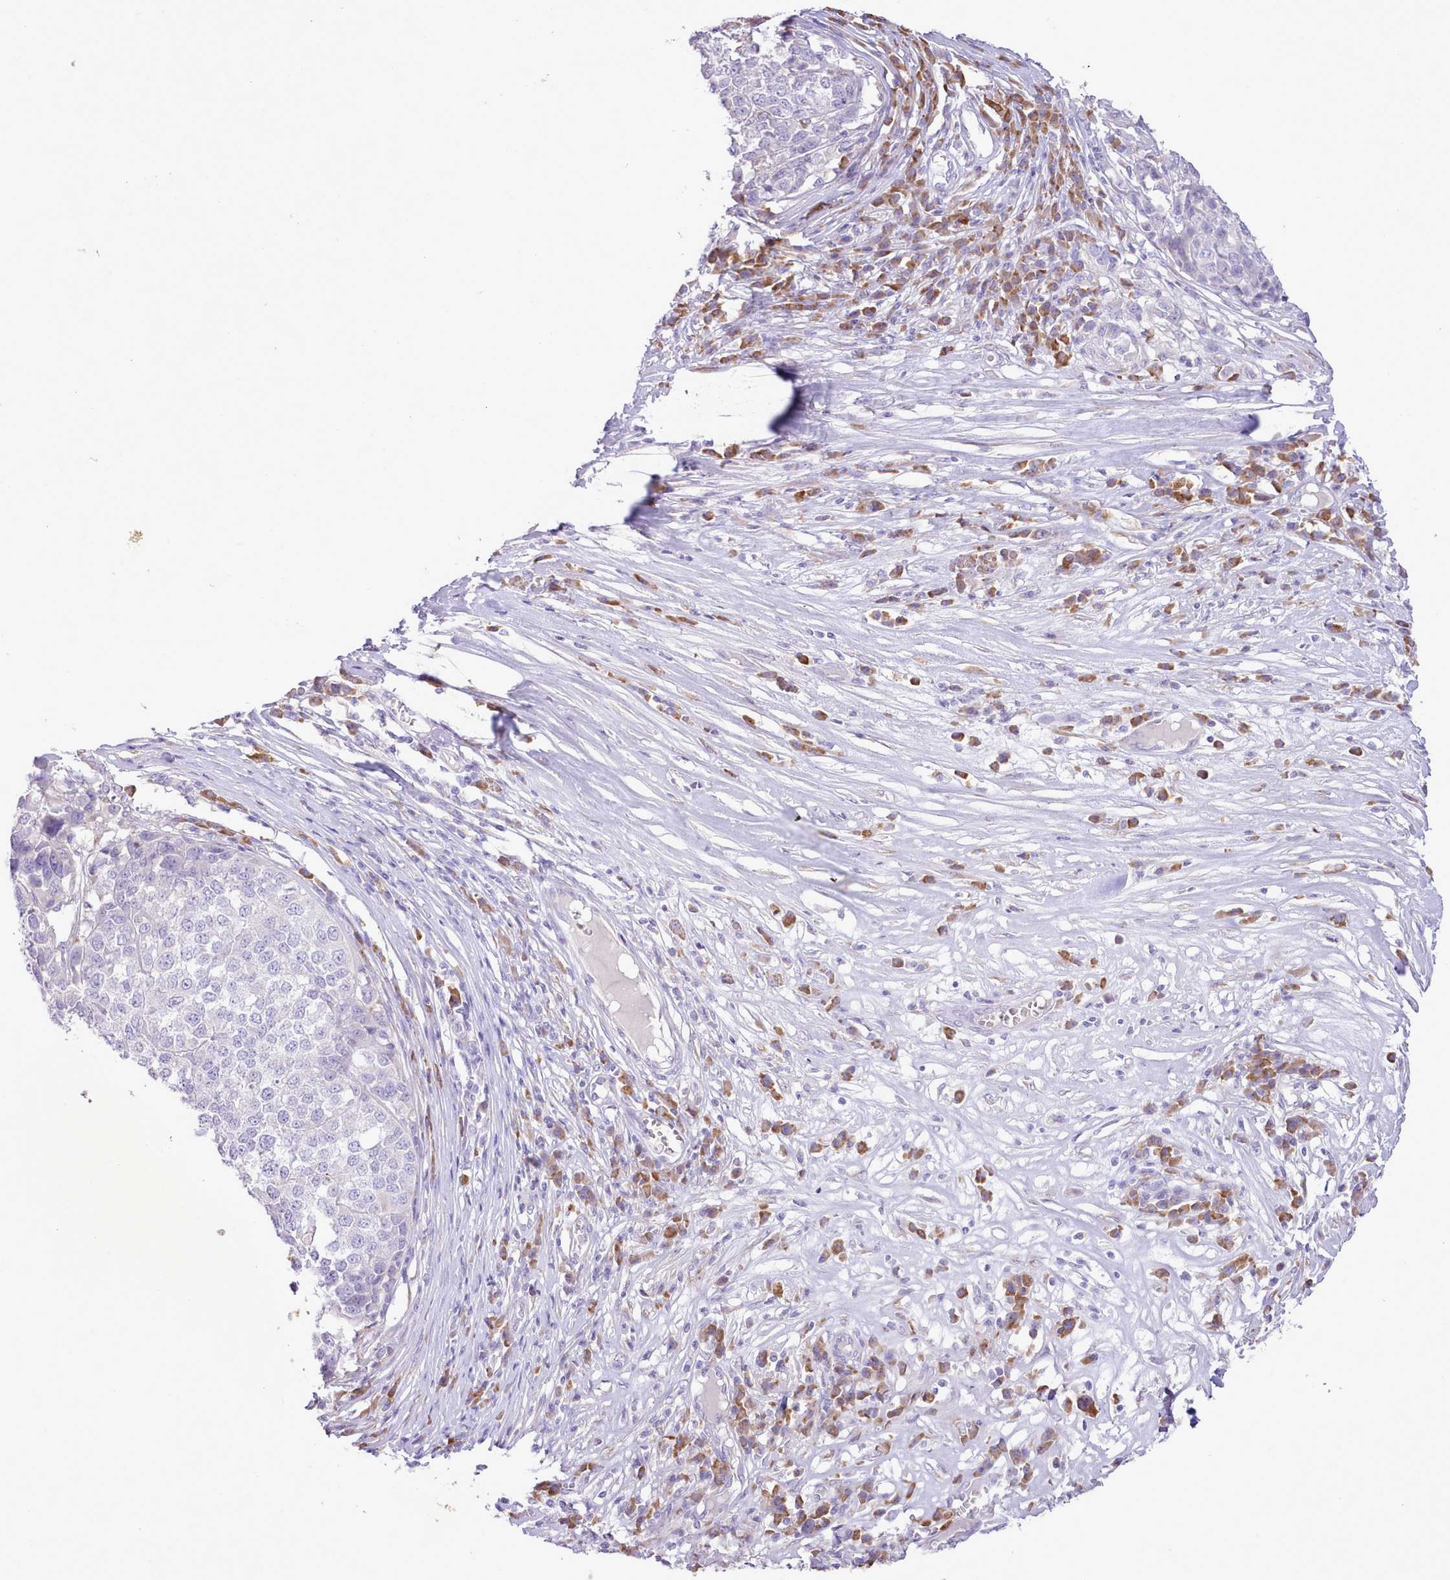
{"staining": {"intensity": "negative", "quantity": "none", "location": "none"}, "tissue": "melanoma", "cell_type": "Tumor cells", "image_type": "cancer", "snomed": [{"axis": "morphology", "description": "Malignant melanoma, Metastatic site"}, {"axis": "topography", "description": "Lymph node"}], "caption": "DAB (3,3'-diaminobenzidine) immunohistochemical staining of human malignant melanoma (metastatic site) exhibits no significant expression in tumor cells.", "gene": "CCL1", "patient": {"sex": "male", "age": 44}}